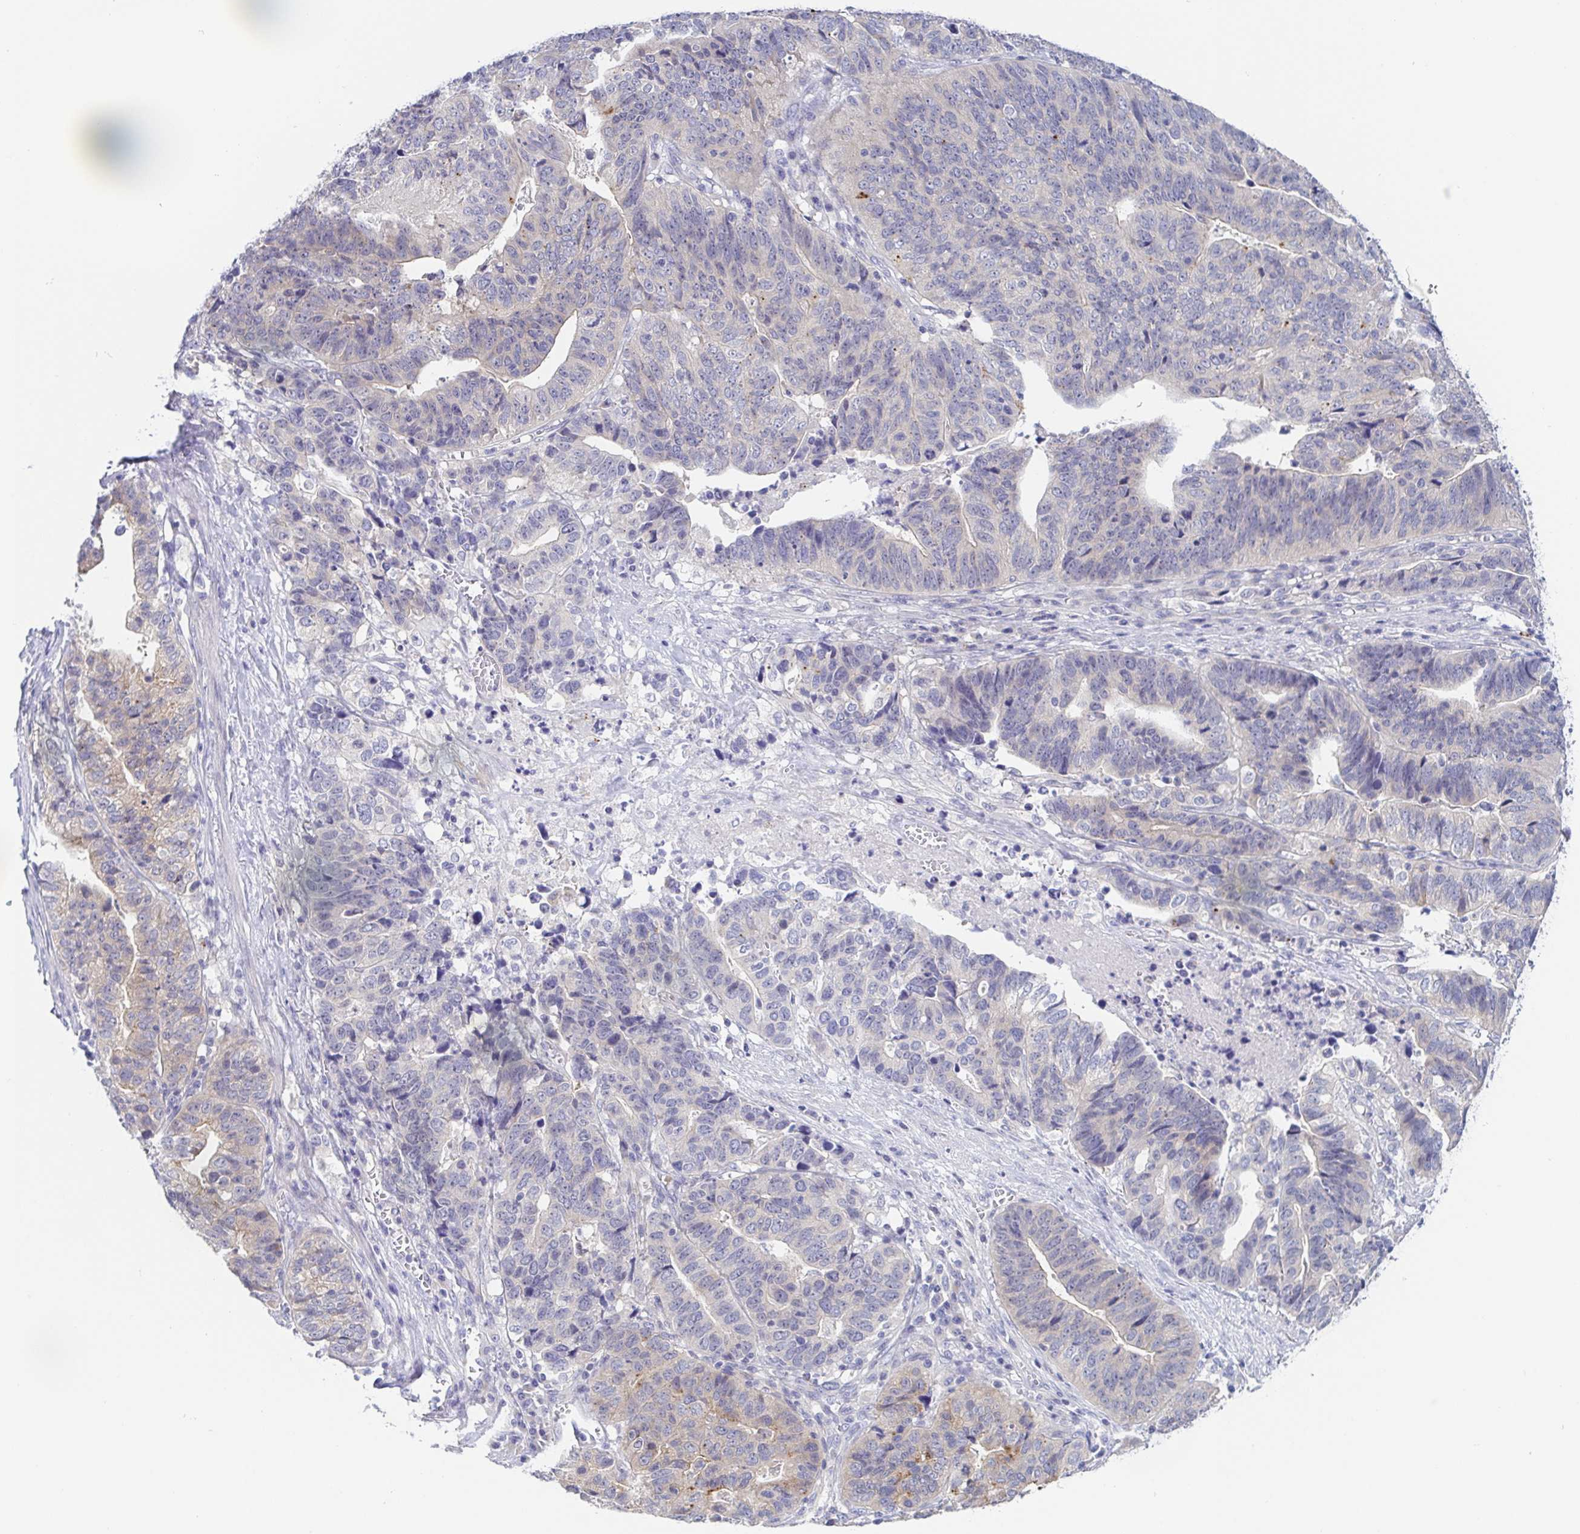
{"staining": {"intensity": "negative", "quantity": "none", "location": "none"}, "tissue": "stomach cancer", "cell_type": "Tumor cells", "image_type": "cancer", "snomed": [{"axis": "morphology", "description": "Adenocarcinoma, NOS"}, {"axis": "topography", "description": "Stomach, upper"}], "caption": "Immunohistochemistry photomicrograph of neoplastic tissue: human stomach cancer stained with DAB shows no significant protein expression in tumor cells.", "gene": "HTR2A", "patient": {"sex": "female", "age": 67}}